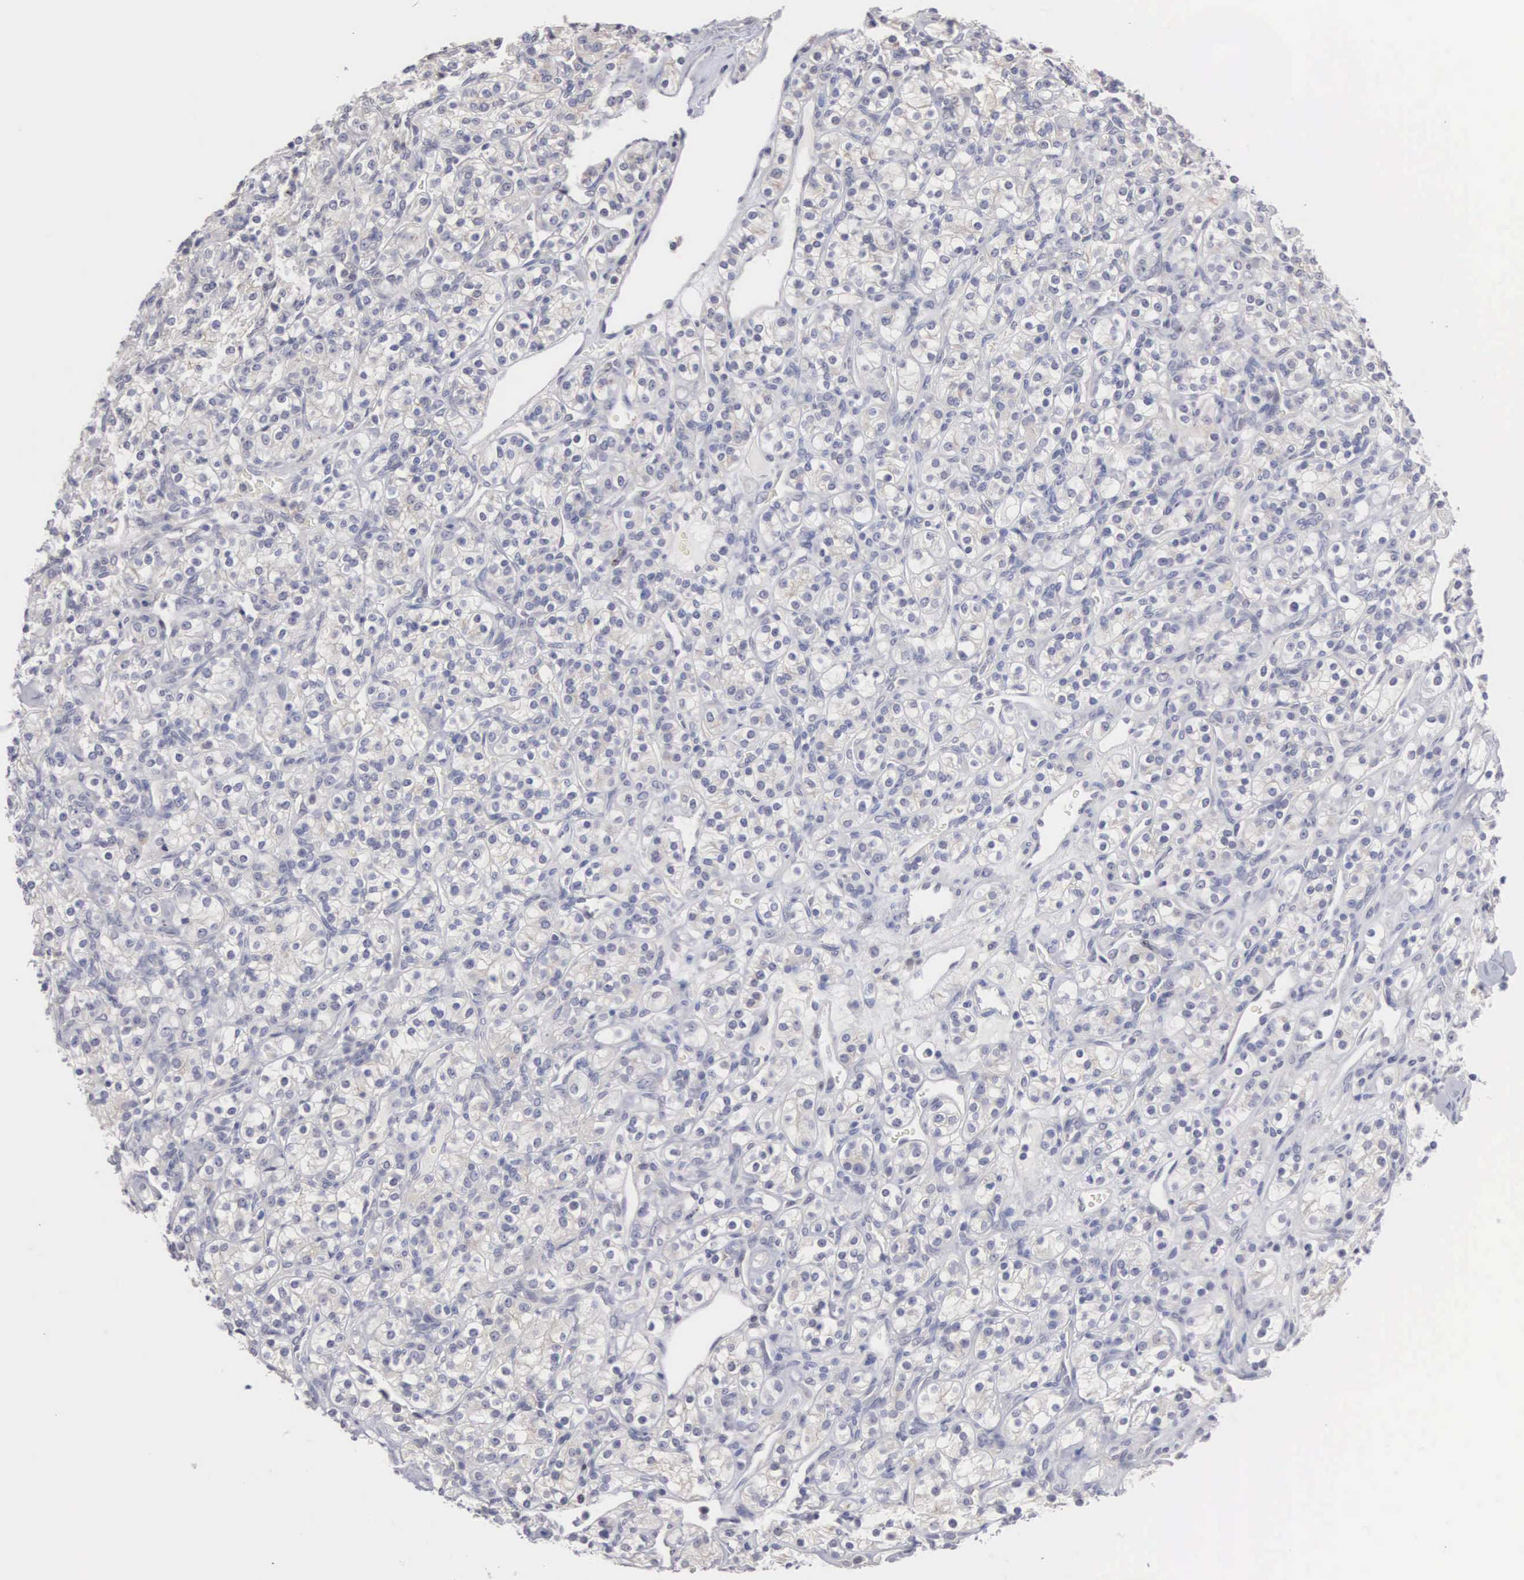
{"staining": {"intensity": "negative", "quantity": "none", "location": "none"}, "tissue": "renal cancer", "cell_type": "Tumor cells", "image_type": "cancer", "snomed": [{"axis": "morphology", "description": "Adenocarcinoma, NOS"}, {"axis": "topography", "description": "Kidney"}], "caption": "Human renal cancer (adenocarcinoma) stained for a protein using IHC displays no positivity in tumor cells.", "gene": "KDM6A", "patient": {"sex": "male", "age": 77}}